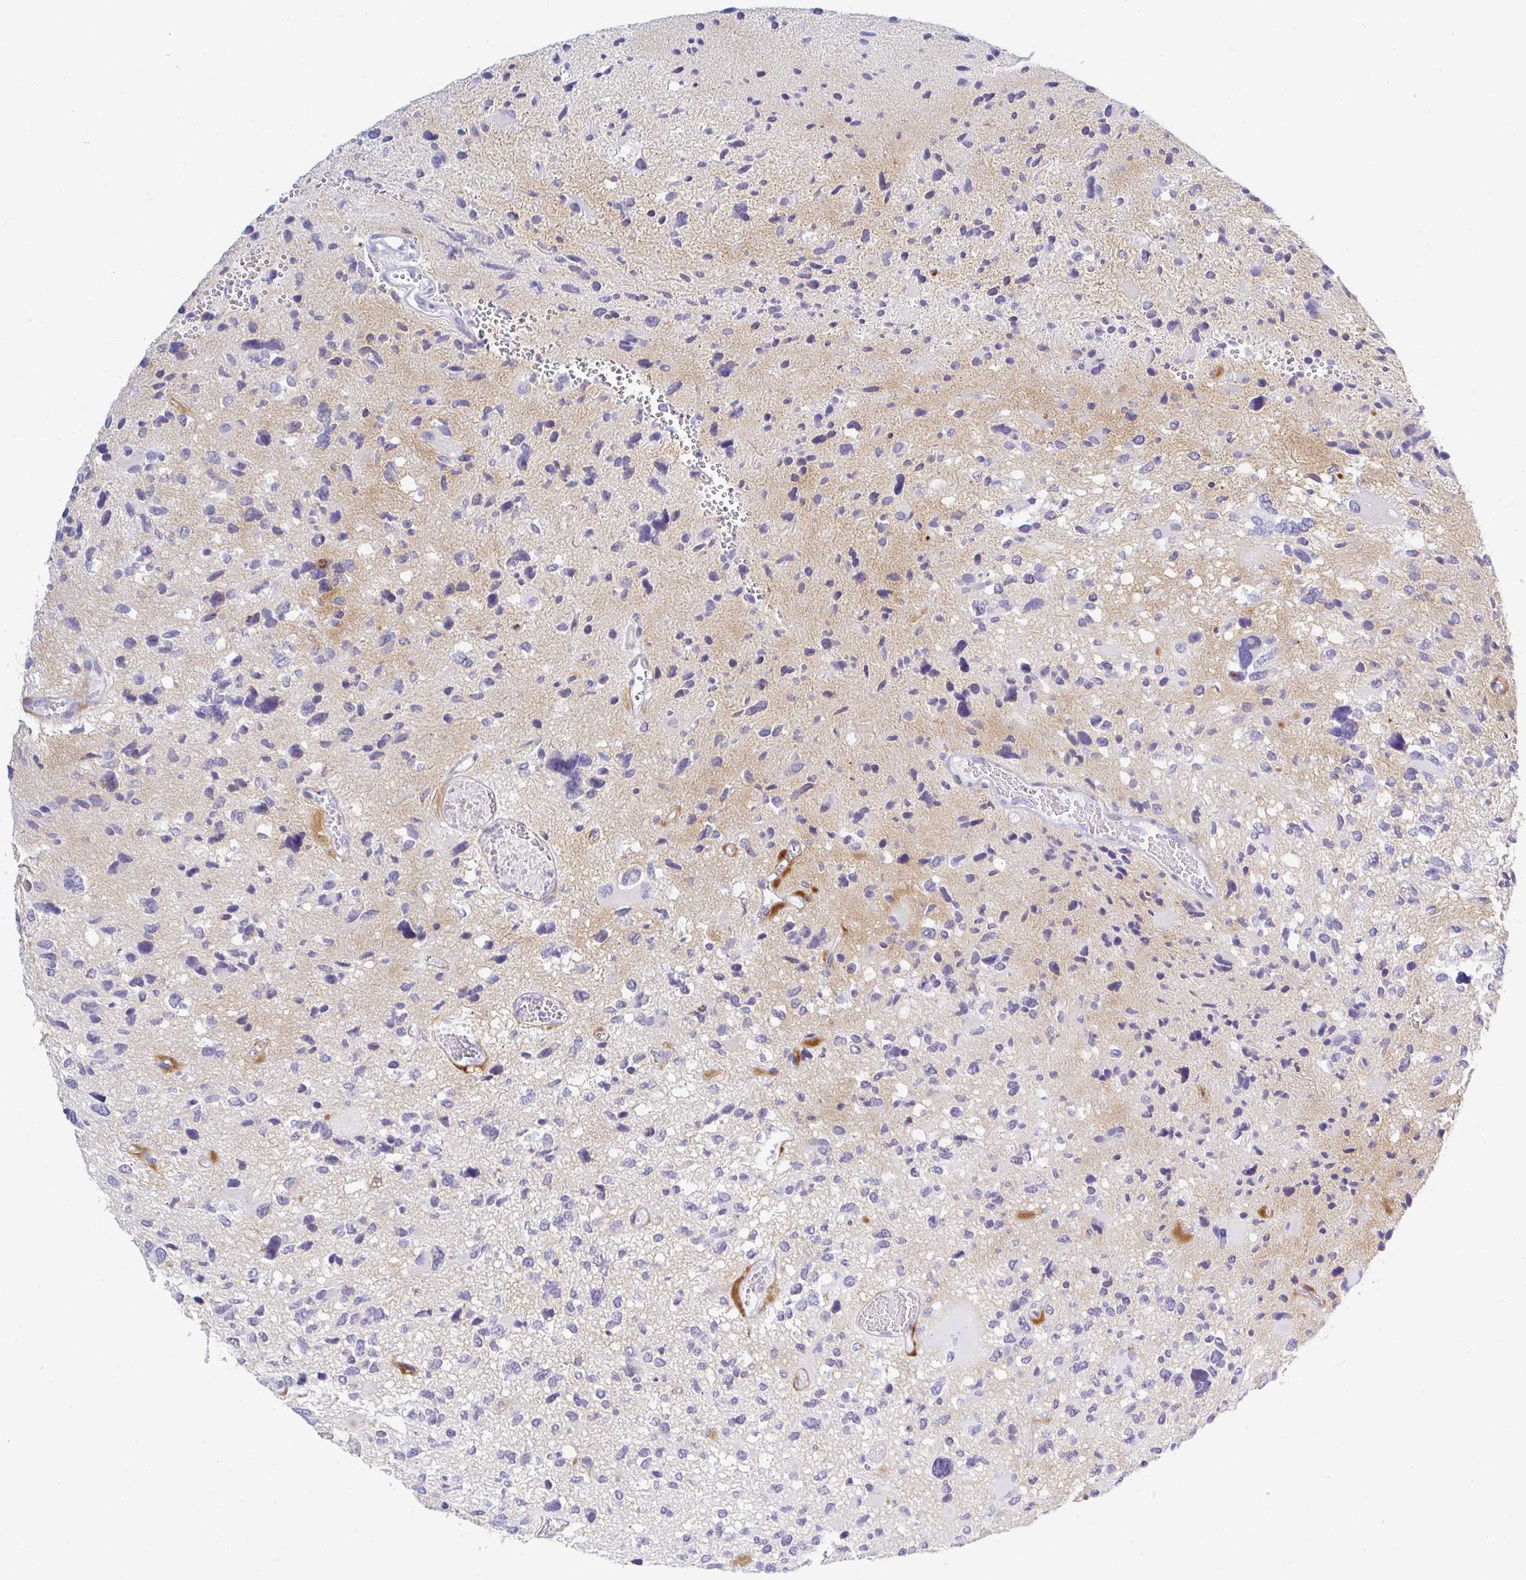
{"staining": {"intensity": "negative", "quantity": "none", "location": "none"}, "tissue": "glioma", "cell_type": "Tumor cells", "image_type": "cancer", "snomed": [{"axis": "morphology", "description": "Glioma, malignant, High grade"}, {"axis": "topography", "description": "Brain"}], "caption": "DAB (3,3'-diaminobenzidine) immunohistochemical staining of glioma exhibits no significant expression in tumor cells. (Immunohistochemistry (ihc), brightfield microscopy, high magnification).", "gene": "OR51D1", "patient": {"sex": "female", "age": 11}}